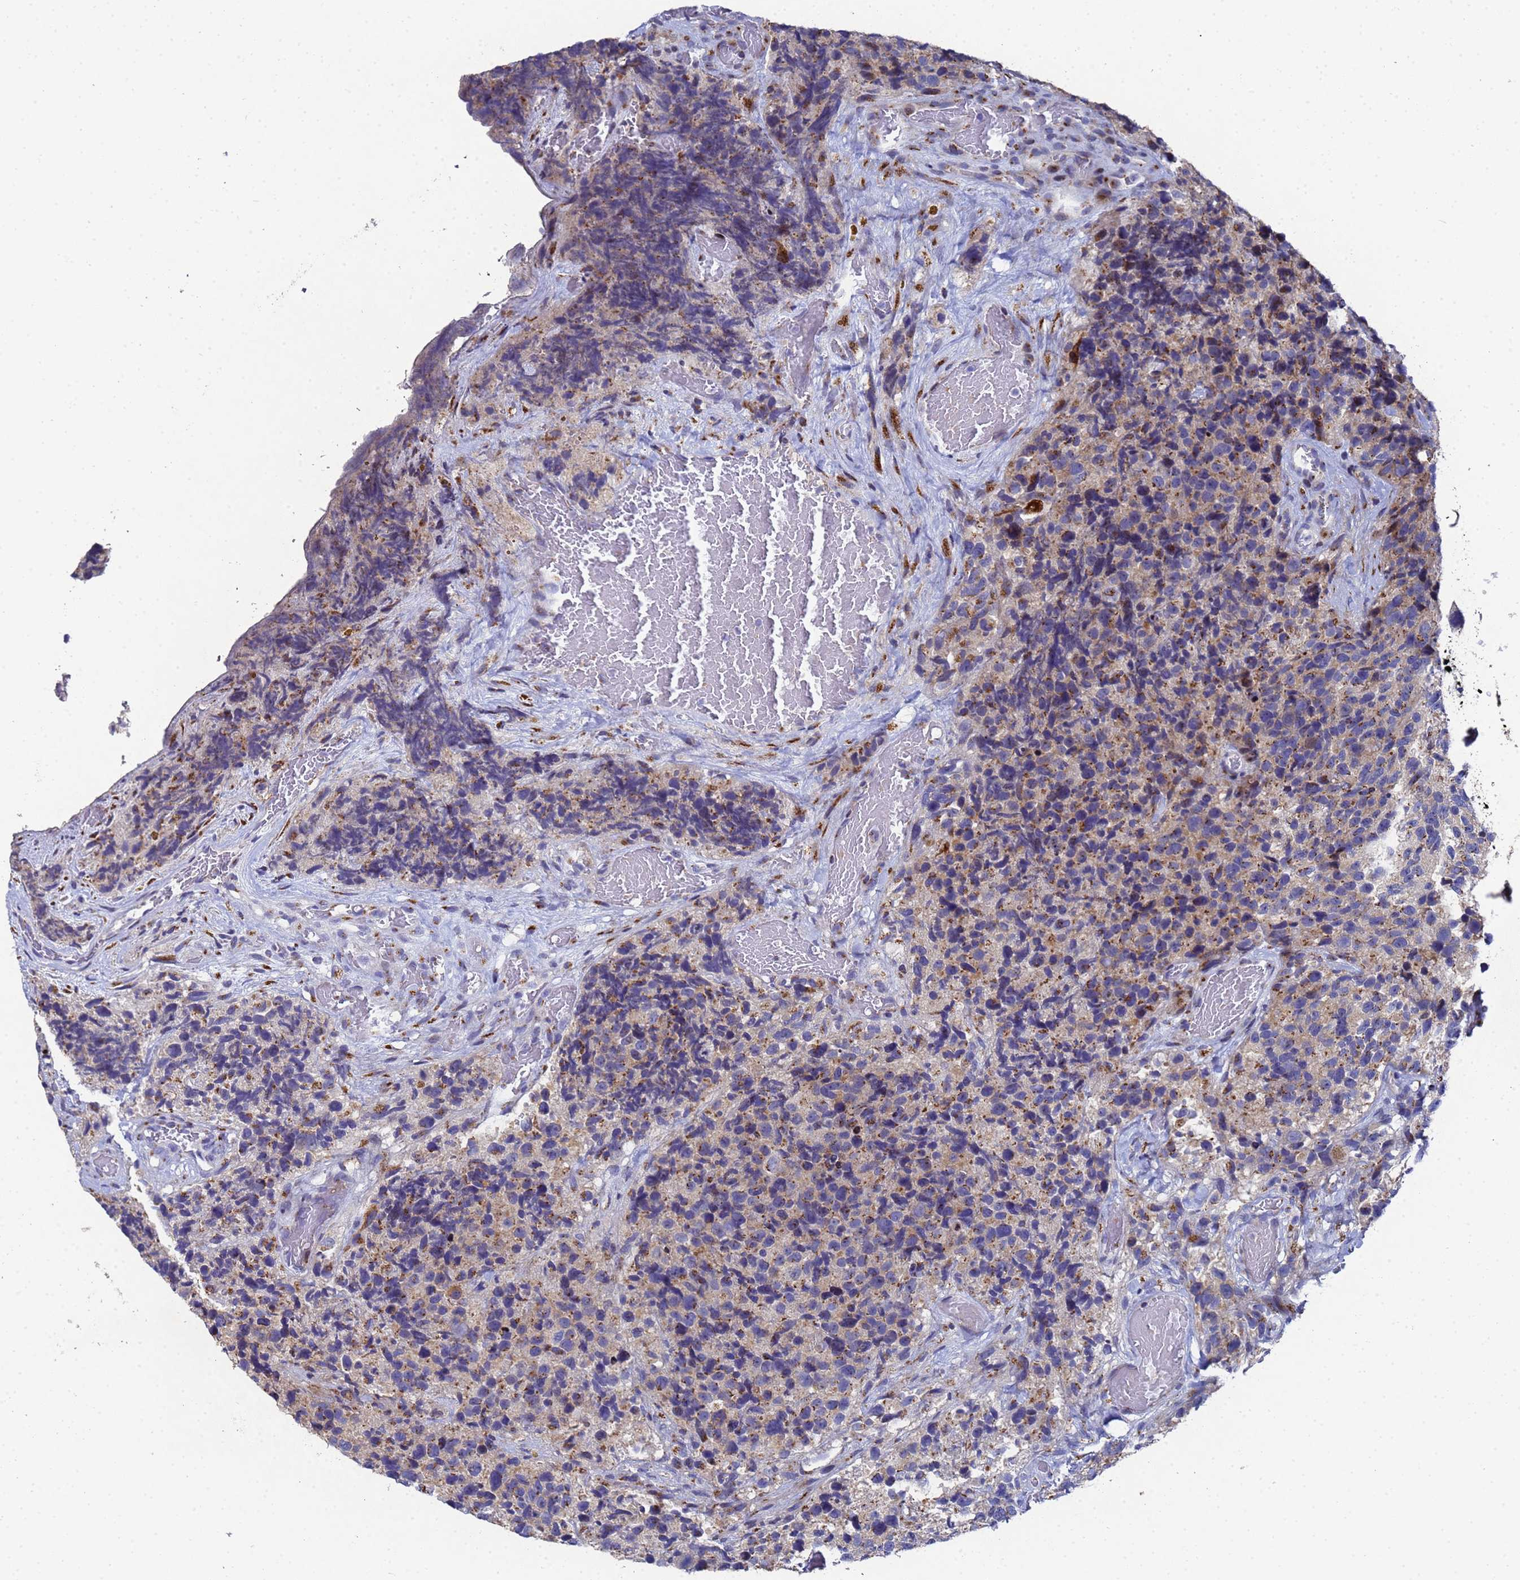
{"staining": {"intensity": "moderate", "quantity": "25%-75%", "location": "cytoplasmic/membranous"}, "tissue": "glioma", "cell_type": "Tumor cells", "image_type": "cancer", "snomed": [{"axis": "morphology", "description": "Glioma, malignant, High grade"}, {"axis": "topography", "description": "Brain"}], "caption": "Glioma stained for a protein (brown) displays moderate cytoplasmic/membranous positive staining in about 25%-75% of tumor cells.", "gene": "NSUN6", "patient": {"sex": "male", "age": 69}}